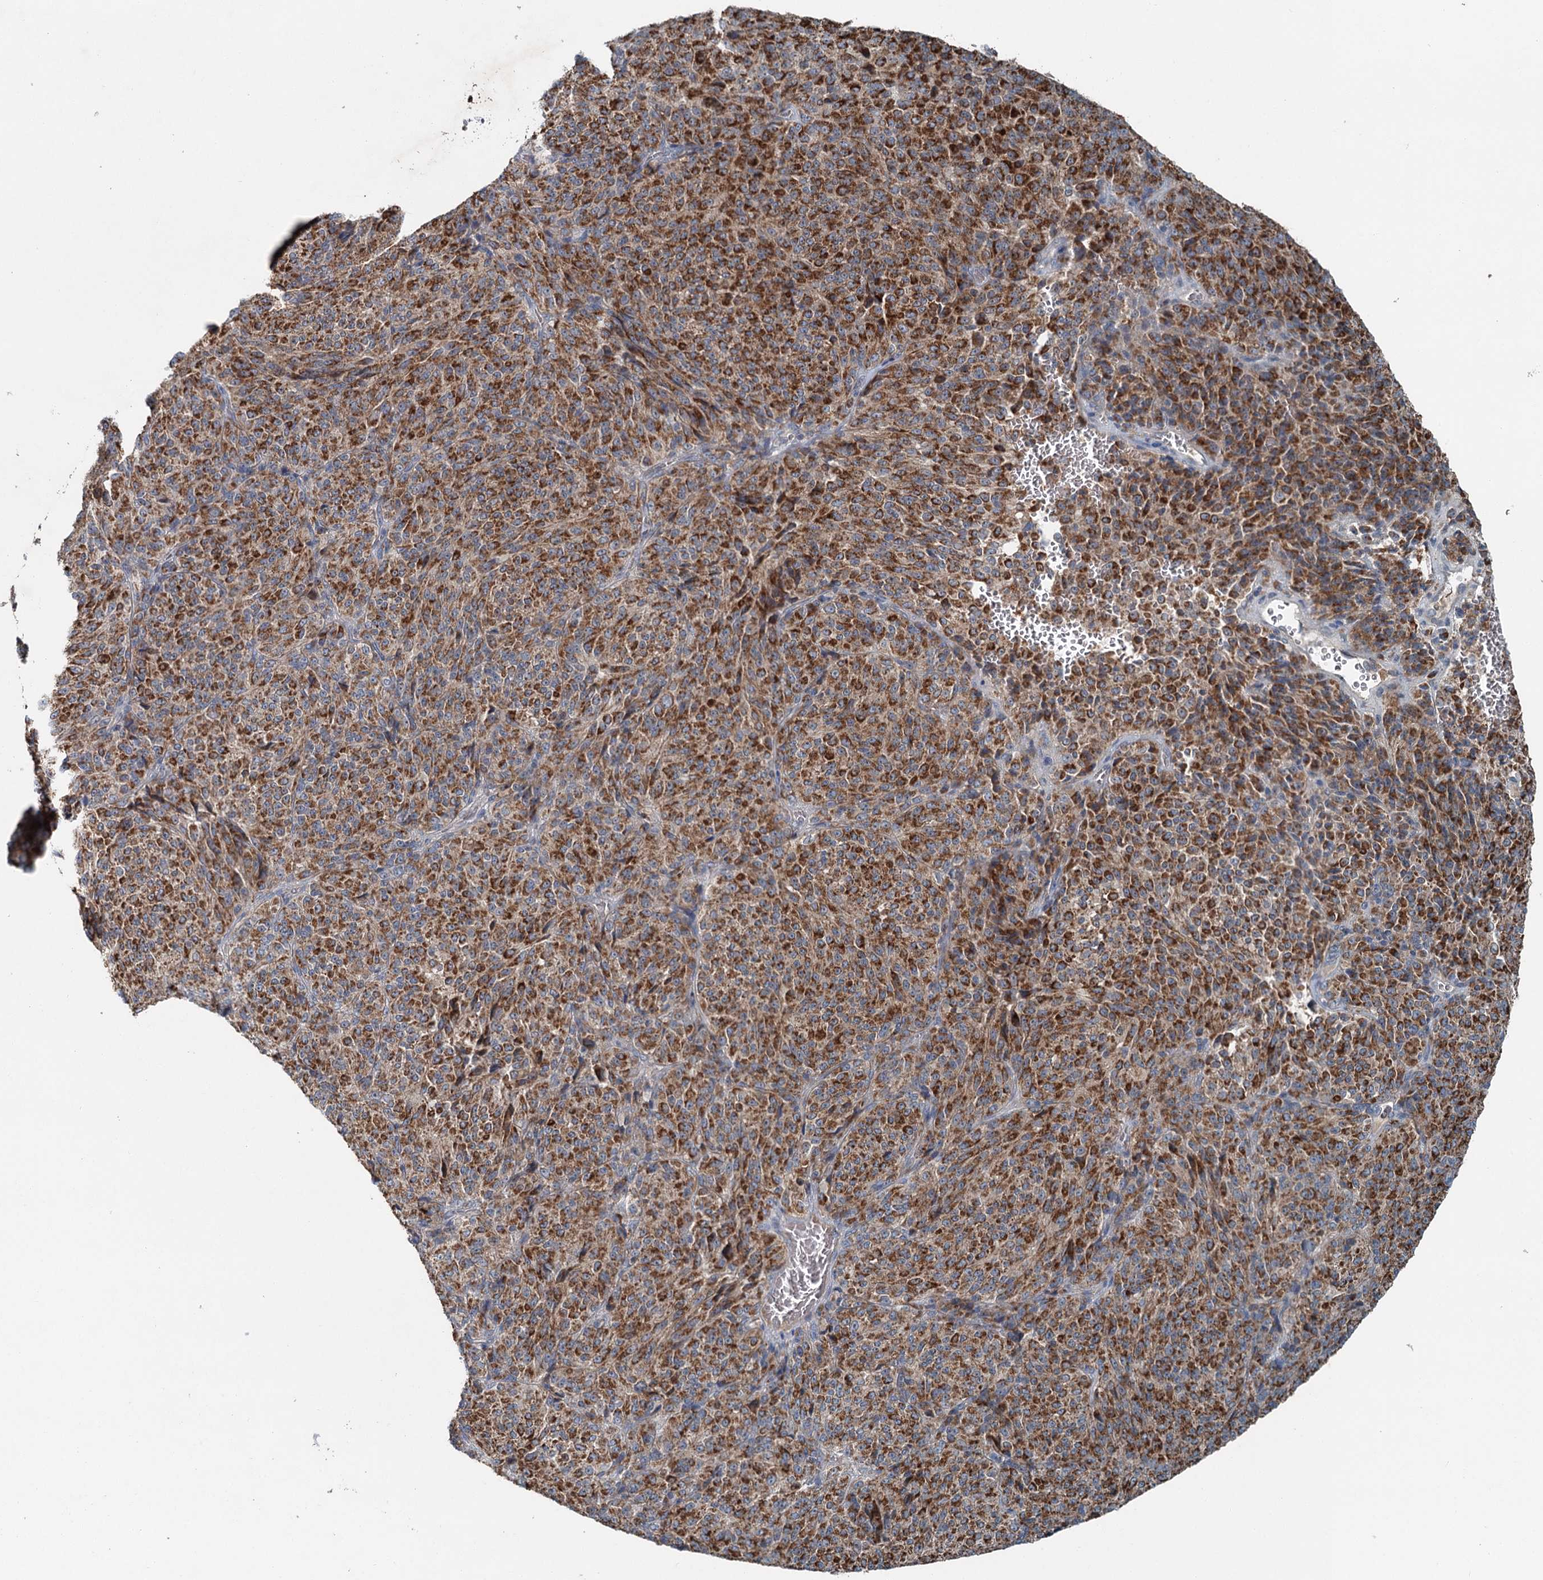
{"staining": {"intensity": "strong", "quantity": "25%-75%", "location": "cytoplasmic/membranous"}, "tissue": "melanoma", "cell_type": "Tumor cells", "image_type": "cancer", "snomed": [{"axis": "morphology", "description": "Malignant melanoma, Metastatic site"}, {"axis": "topography", "description": "Brain"}], "caption": "Protein staining of melanoma tissue exhibits strong cytoplasmic/membranous expression in about 25%-75% of tumor cells.", "gene": "CHCHD5", "patient": {"sex": "female", "age": 56}}